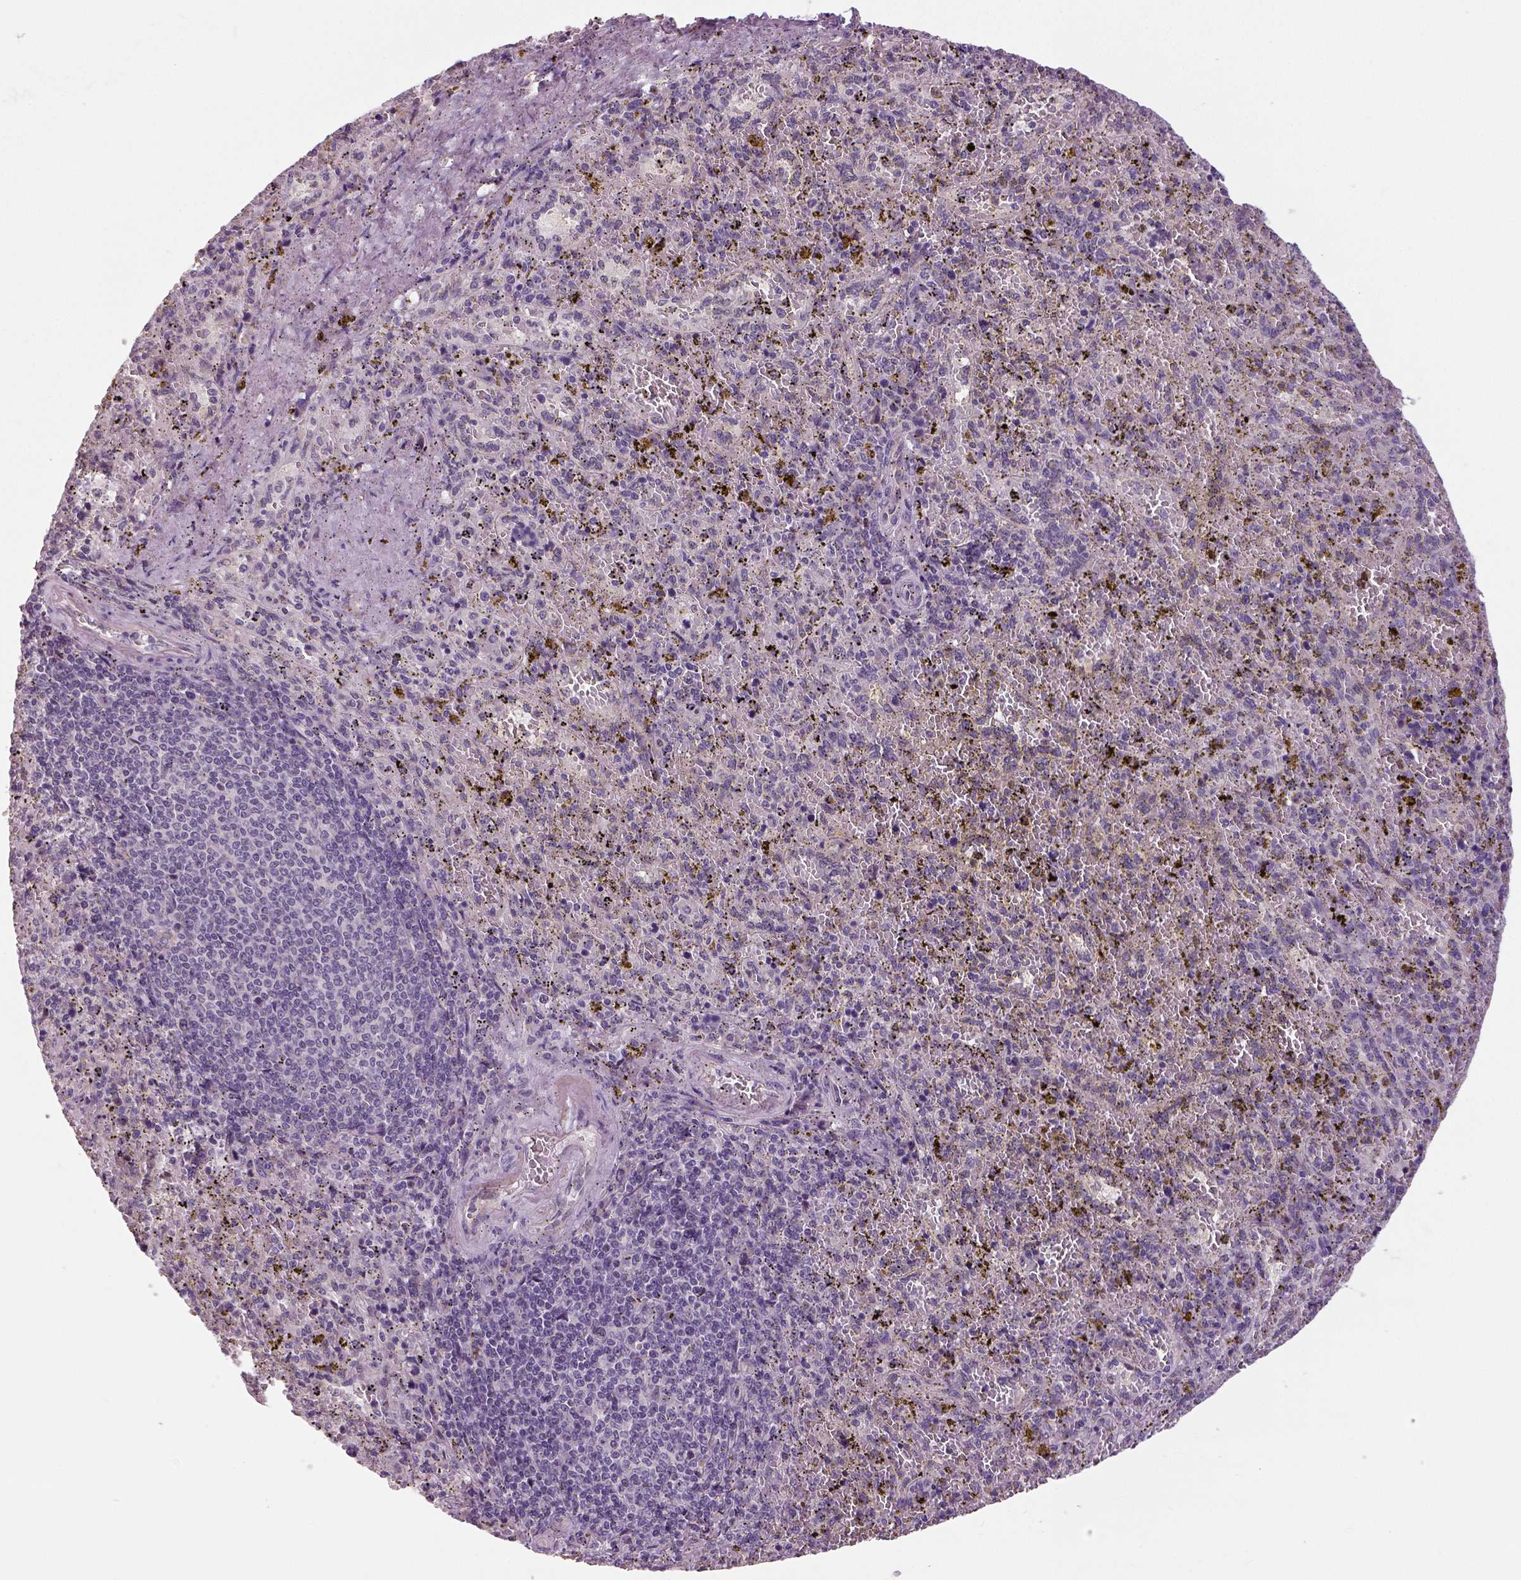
{"staining": {"intensity": "negative", "quantity": "none", "location": "none"}, "tissue": "spleen", "cell_type": "Cells in red pulp", "image_type": "normal", "snomed": [{"axis": "morphology", "description": "Normal tissue, NOS"}, {"axis": "topography", "description": "Spleen"}], "caption": "Micrograph shows no significant protein staining in cells in red pulp of unremarkable spleen. The staining is performed using DAB (3,3'-diaminobenzidine) brown chromogen with nuclei counter-stained in using hematoxylin.", "gene": "NECAB1", "patient": {"sex": "female", "age": 50}}